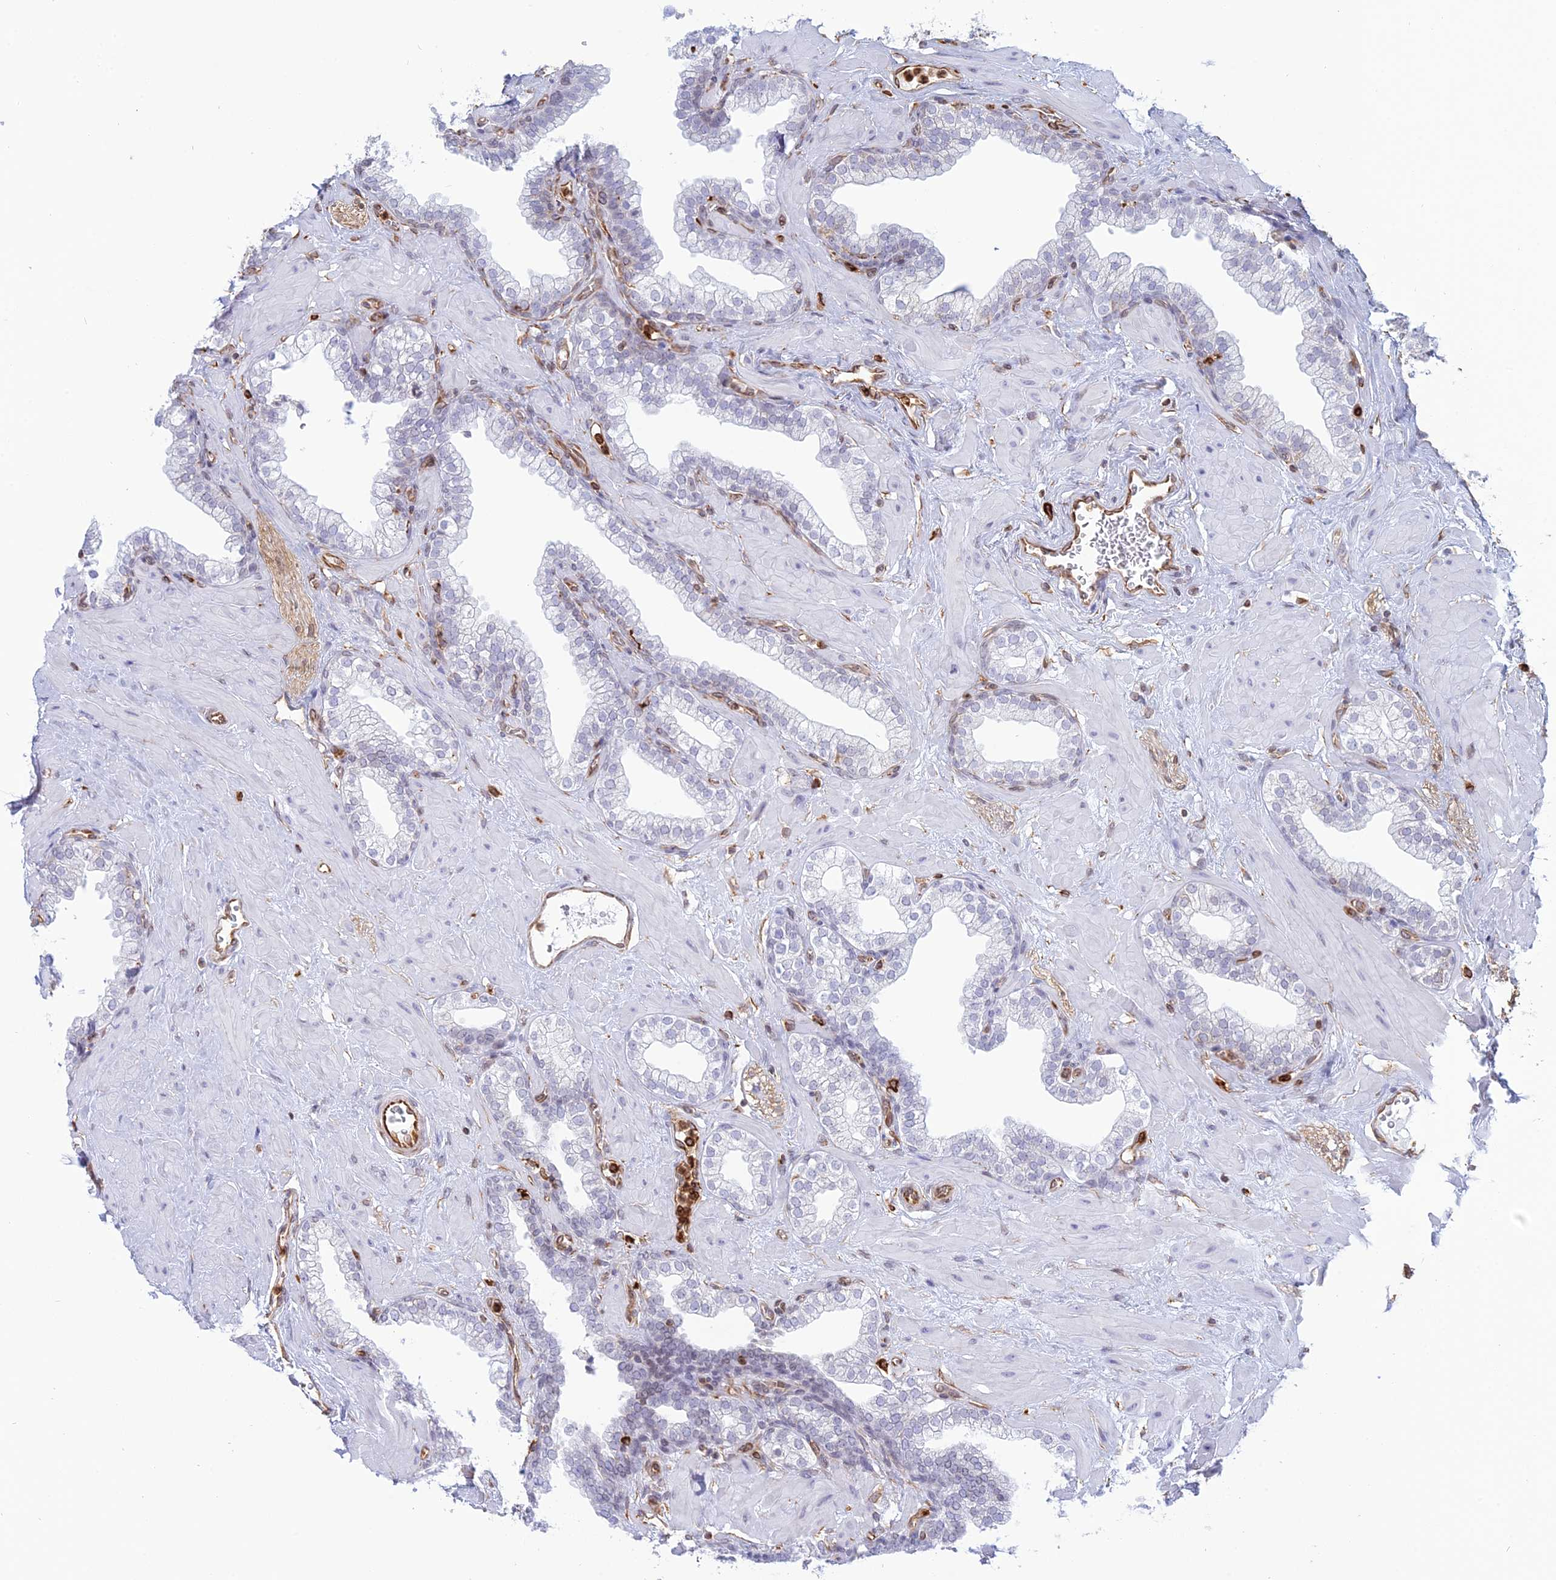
{"staining": {"intensity": "moderate", "quantity": "<25%", "location": "cytoplasmic/membranous"}, "tissue": "prostate", "cell_type": "Glandular cells", "image_type": "normal", "snomed": [{"axis": "morphology", "description": "Normal tissue, NOS"}, {"axis": "morphology", "description": "Urothelial carcinoma, Low grade"}, {"axis": "topography", "description": "Urinary bladder"}, {"axis": "topography", "description": "Prostate"}], "caption": "Immunohistochemical staining of normal human prostate shows moderate cytoplasmic/membranous protein positivity in about <25% of glandular cells. (Stains: DAB in brown, nuclei in blue, Microscopy: brightfield microscopy at high magnification).", "gene": "APOBR", "patient": {"sex": "male", "age": 60}}